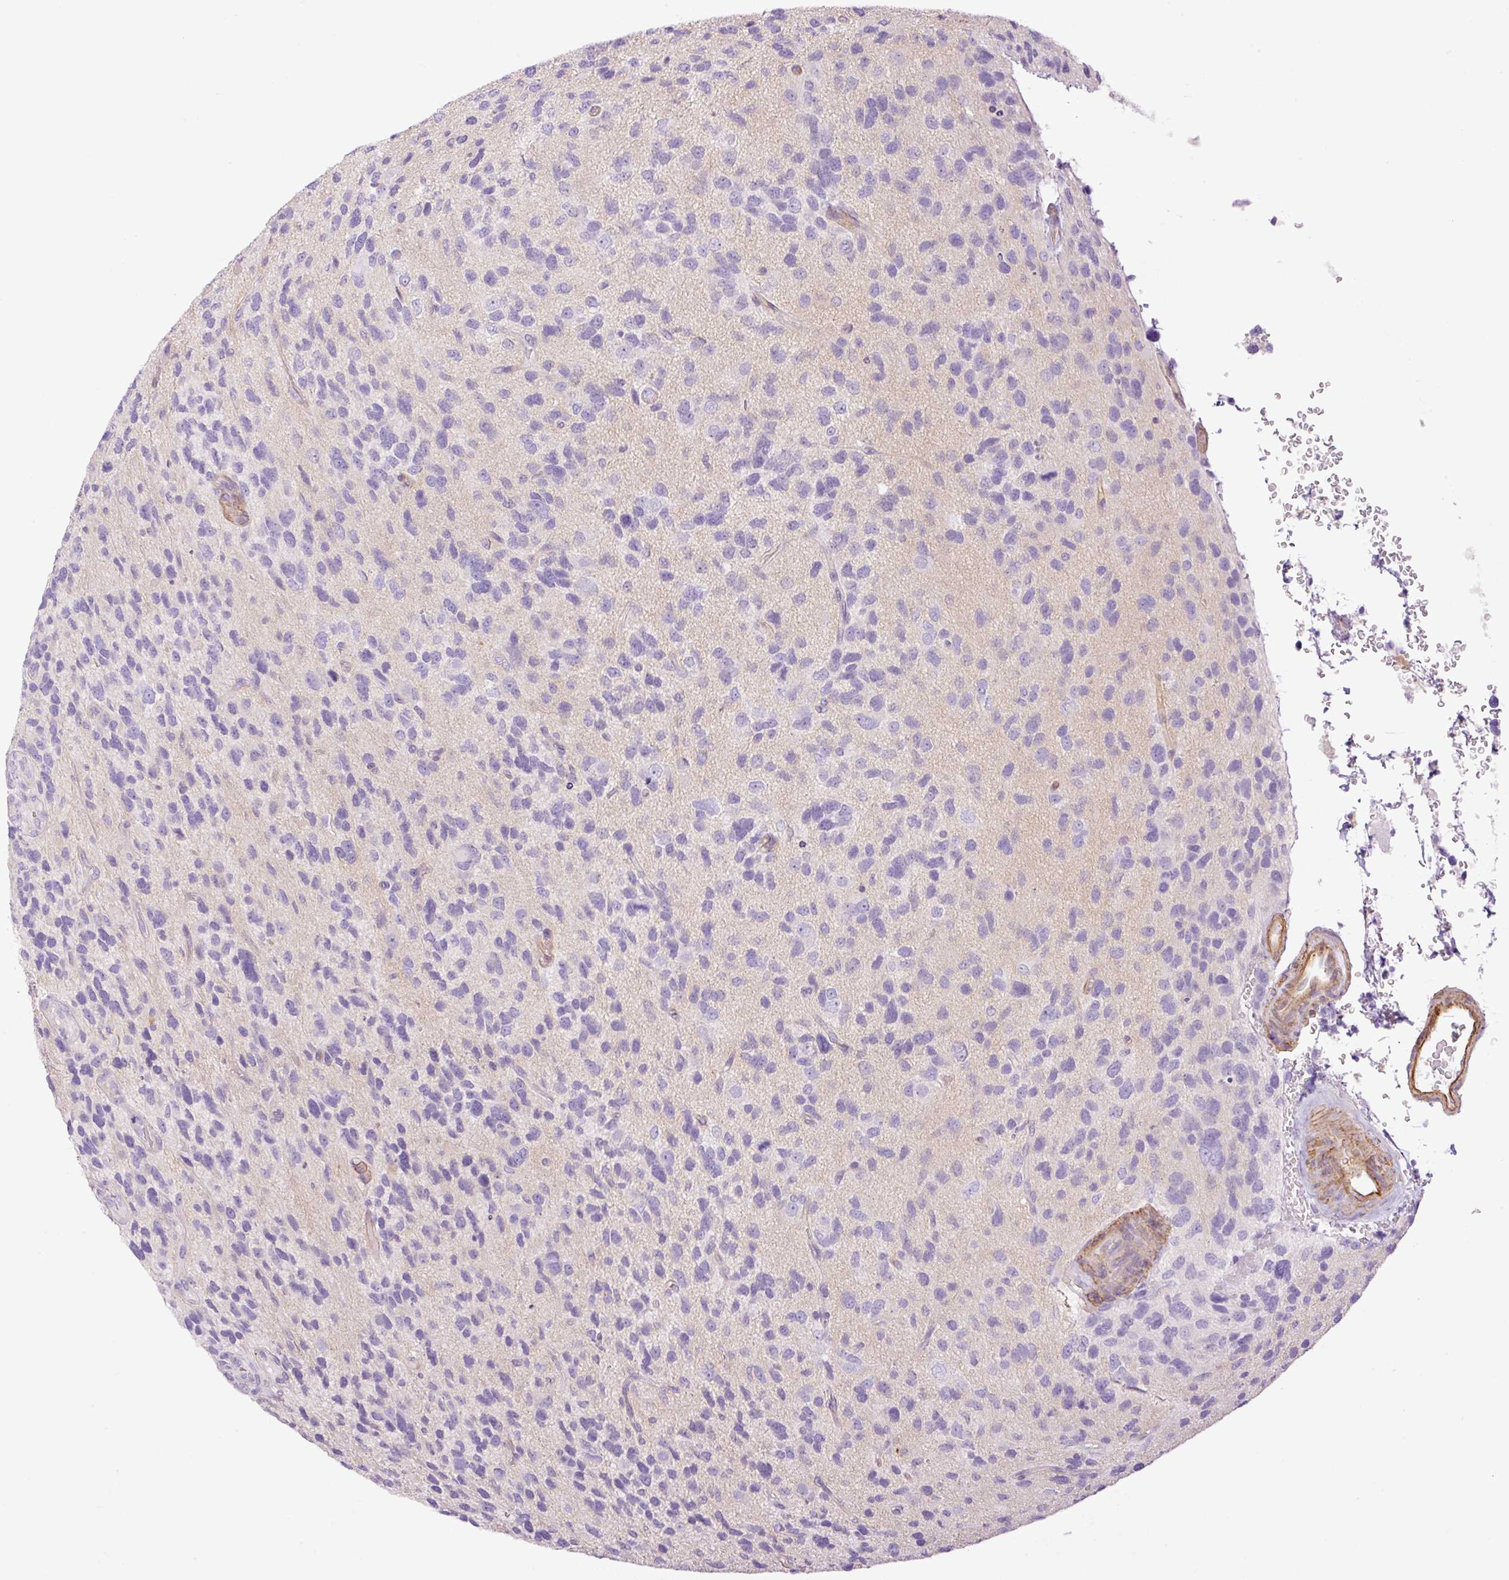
{"staining": {"intensity": "negative", "quantity": "none", "location": "none"}, "tissue": "glioma", "cell_type": "Tumor cells", "image_type": "cancer", "snomed": [{"axis": "morphology", "description": "Glioma, malignant, High grade"}, {"axis": "topography", "description": "Brain"}], "caption": "Tumor cells are negative for brown protein staining in high-grade glioma (malignant). (DAB immunohistochemistry visualized using brightfield microscopy, high magnification).", "gene": "EHD3", "patient": {"sex": "female", "age": 58}}